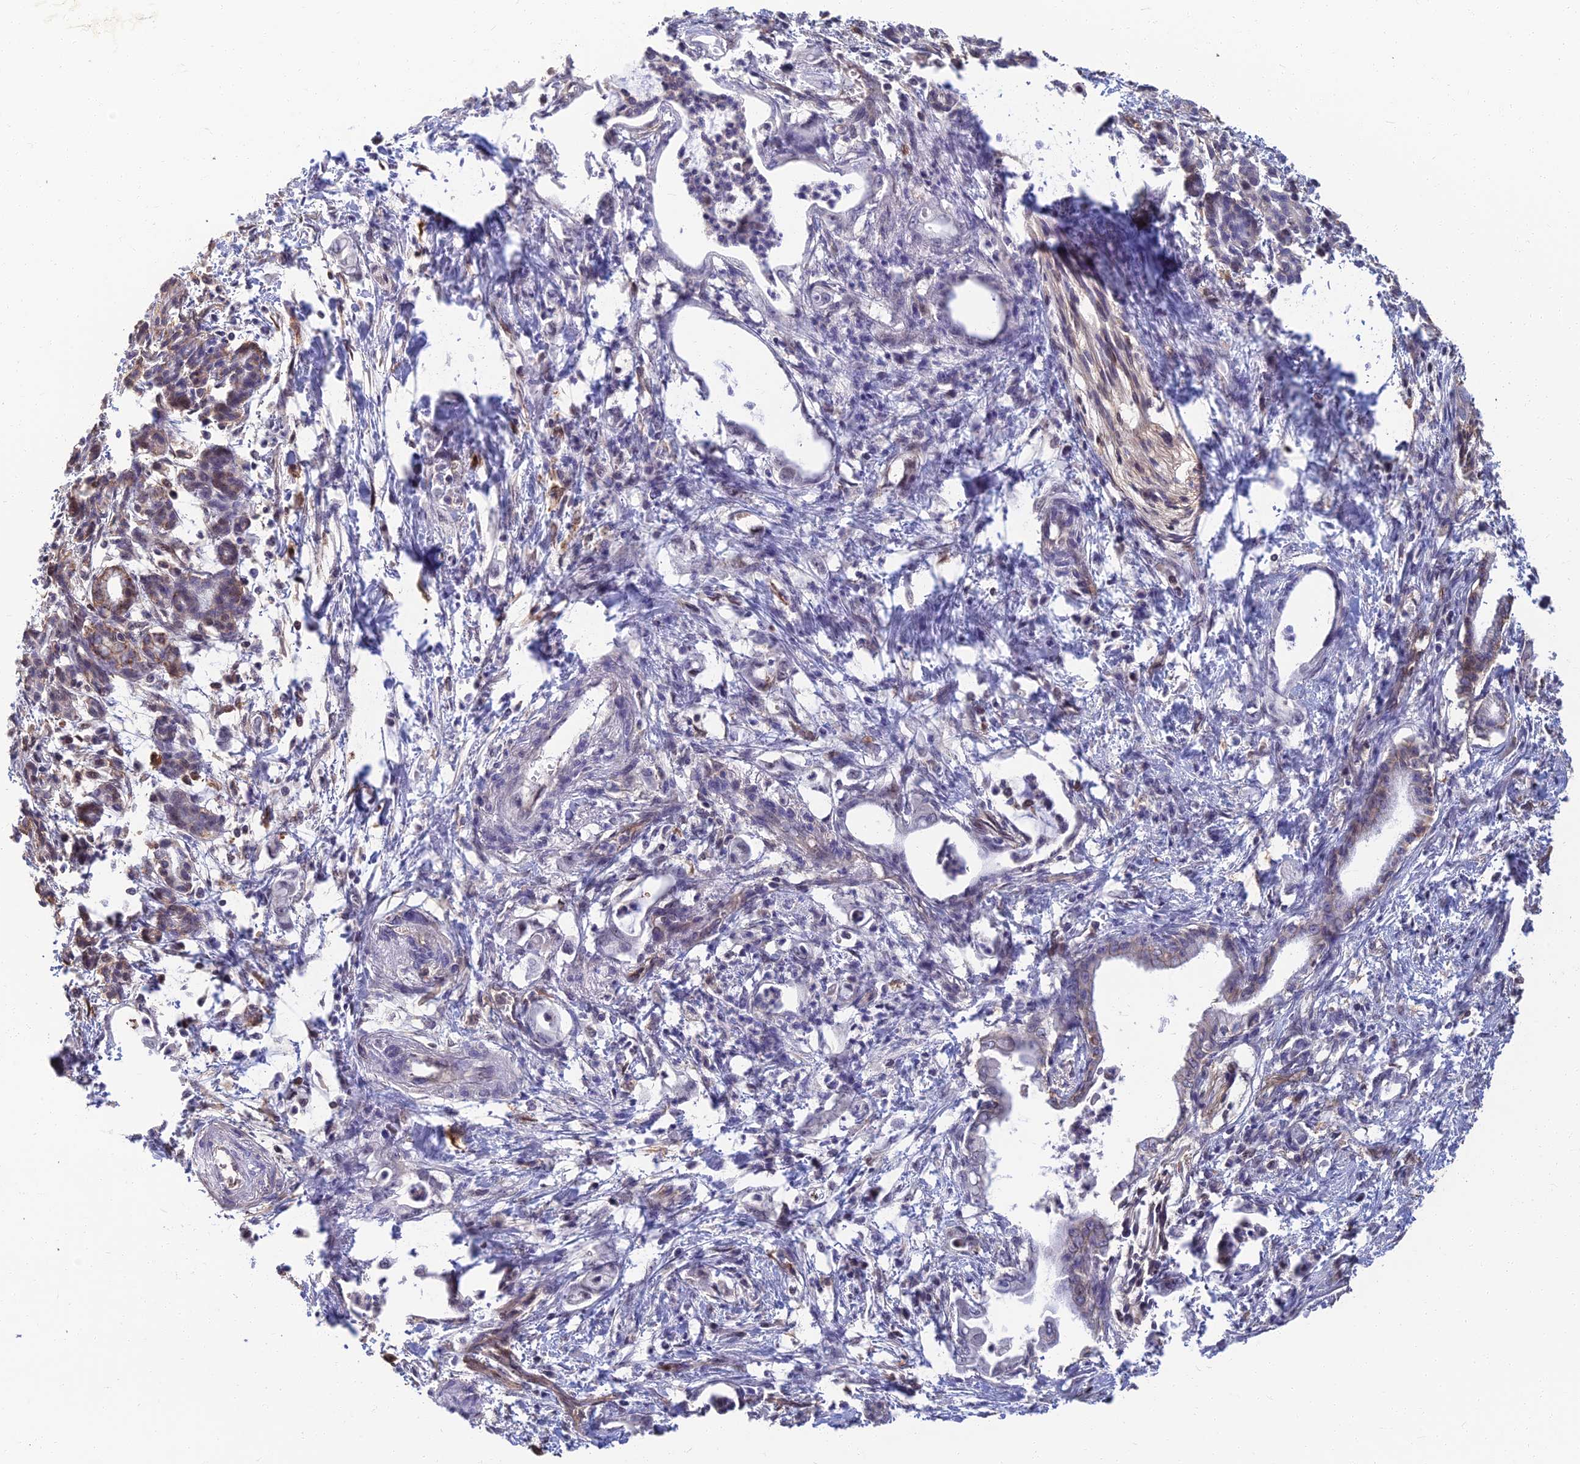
{"staining": {"intensity": "weak", "quantity": "<25%", "location": "cytoplasmic/membranous"}, "tissue": "pancreatic cancer", "cell_type": "Tumor cells", "image_type": "cancer", "snomed": [{"axis": "morphology", "description": "Adenocarcinoma, NOS"}, {"axis": "topography", "description": "Pancreas"}], "caption": "Adenocarcinoma (pancreatic) was stained to show a protein in brown. There is no significant expression in tumor cells. Brightfield microscopy of IHC stained with DAB (3,3'-diaminobenzidine) (brown) and hematoxylin (blue), captured at high magnification.", "gene": "LRRN3", "patient": {"sex": "female", "age": 55}}